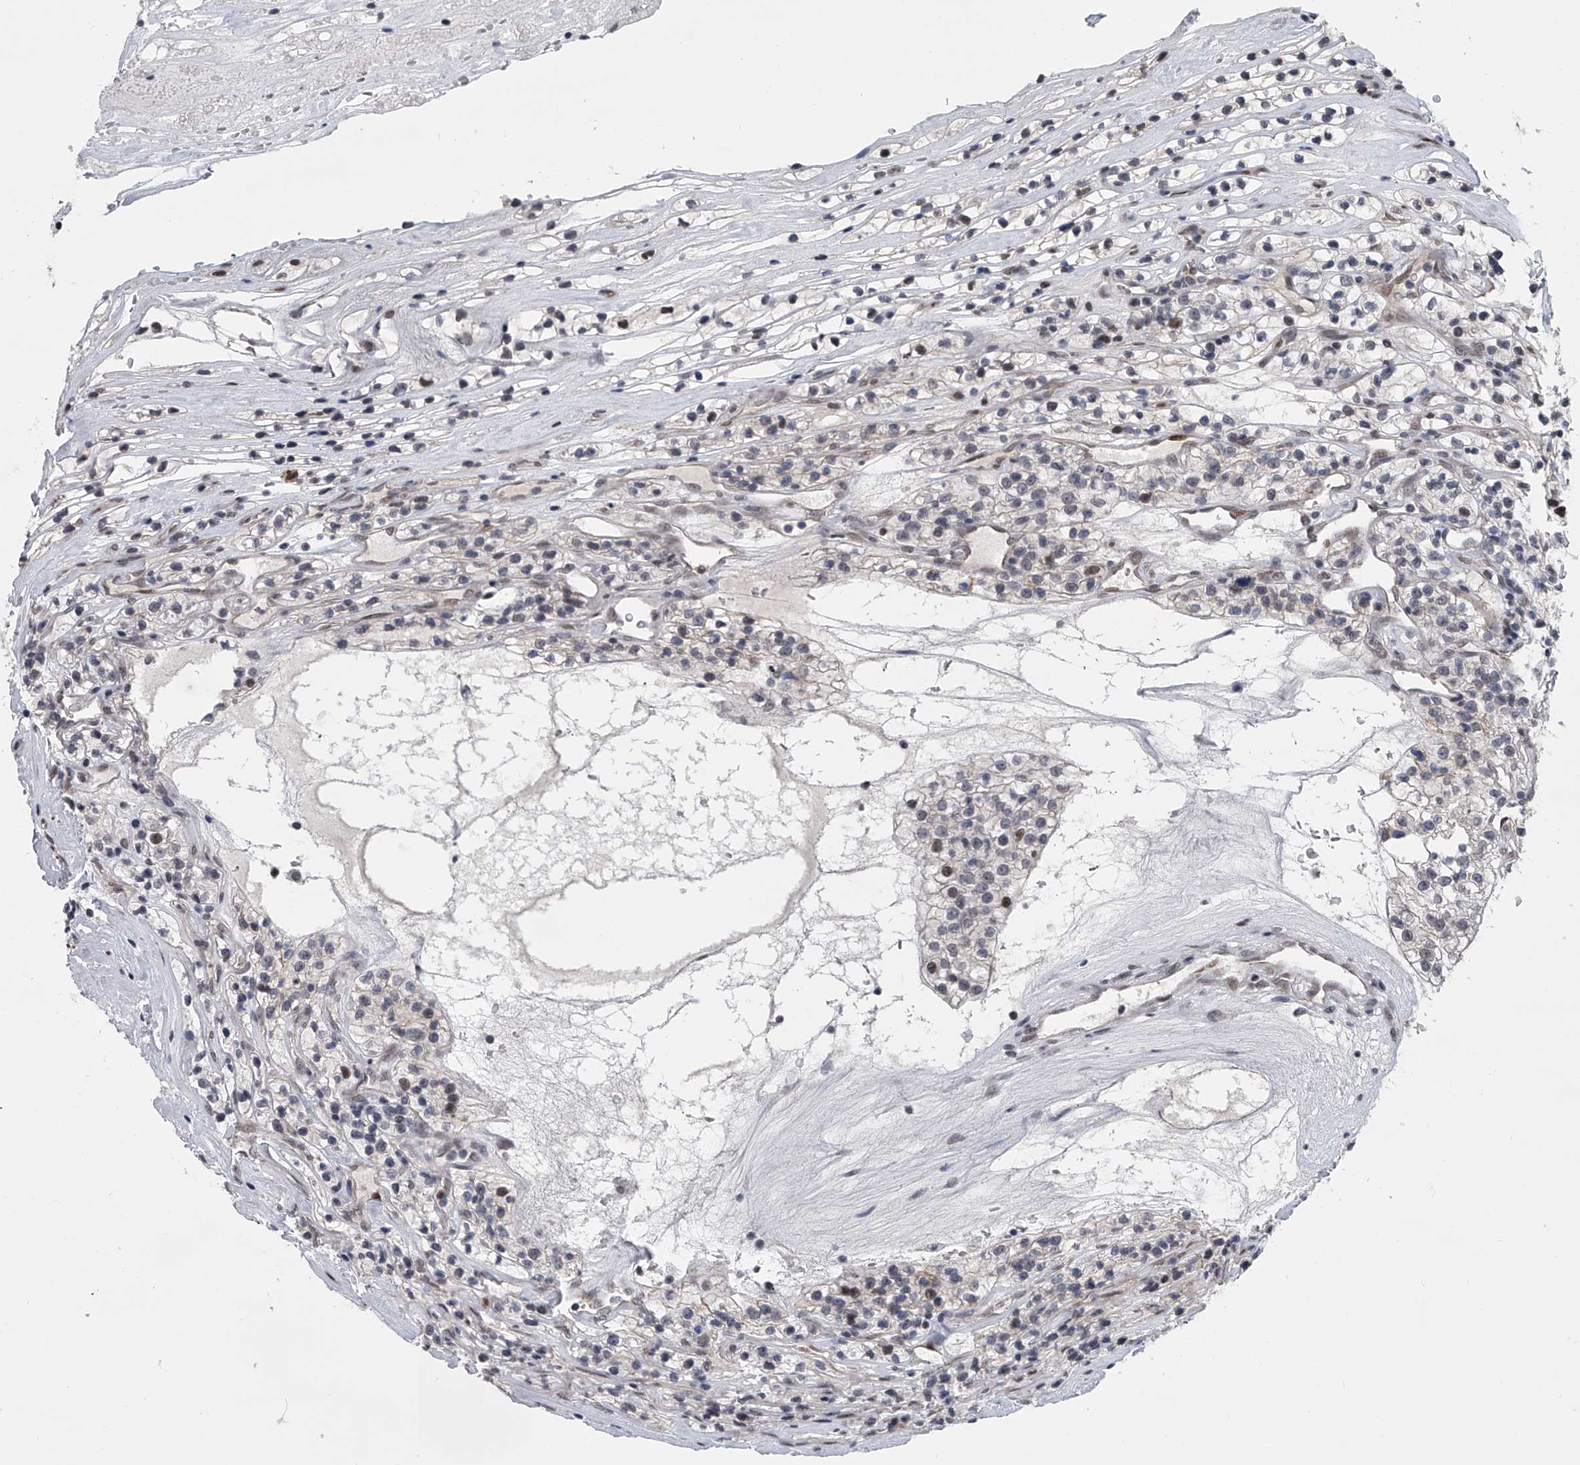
{"staining": {"intensity": "negative", "quantity": "none", "location": "none"}, "tissue": "renal cancer", "cell_type": "Tumor cells", "image_type": "cancer", "snomed": [{"axis": "morphology", "description": "Adenocarcinoma, NOS"}, {"axis": "topography", "description": "Kidney"}], "caption": "There is no significant expression in tumor cells of renal cancer.", "gene": "ZNF426", "patient": {"sex": "female", "age": 57}}